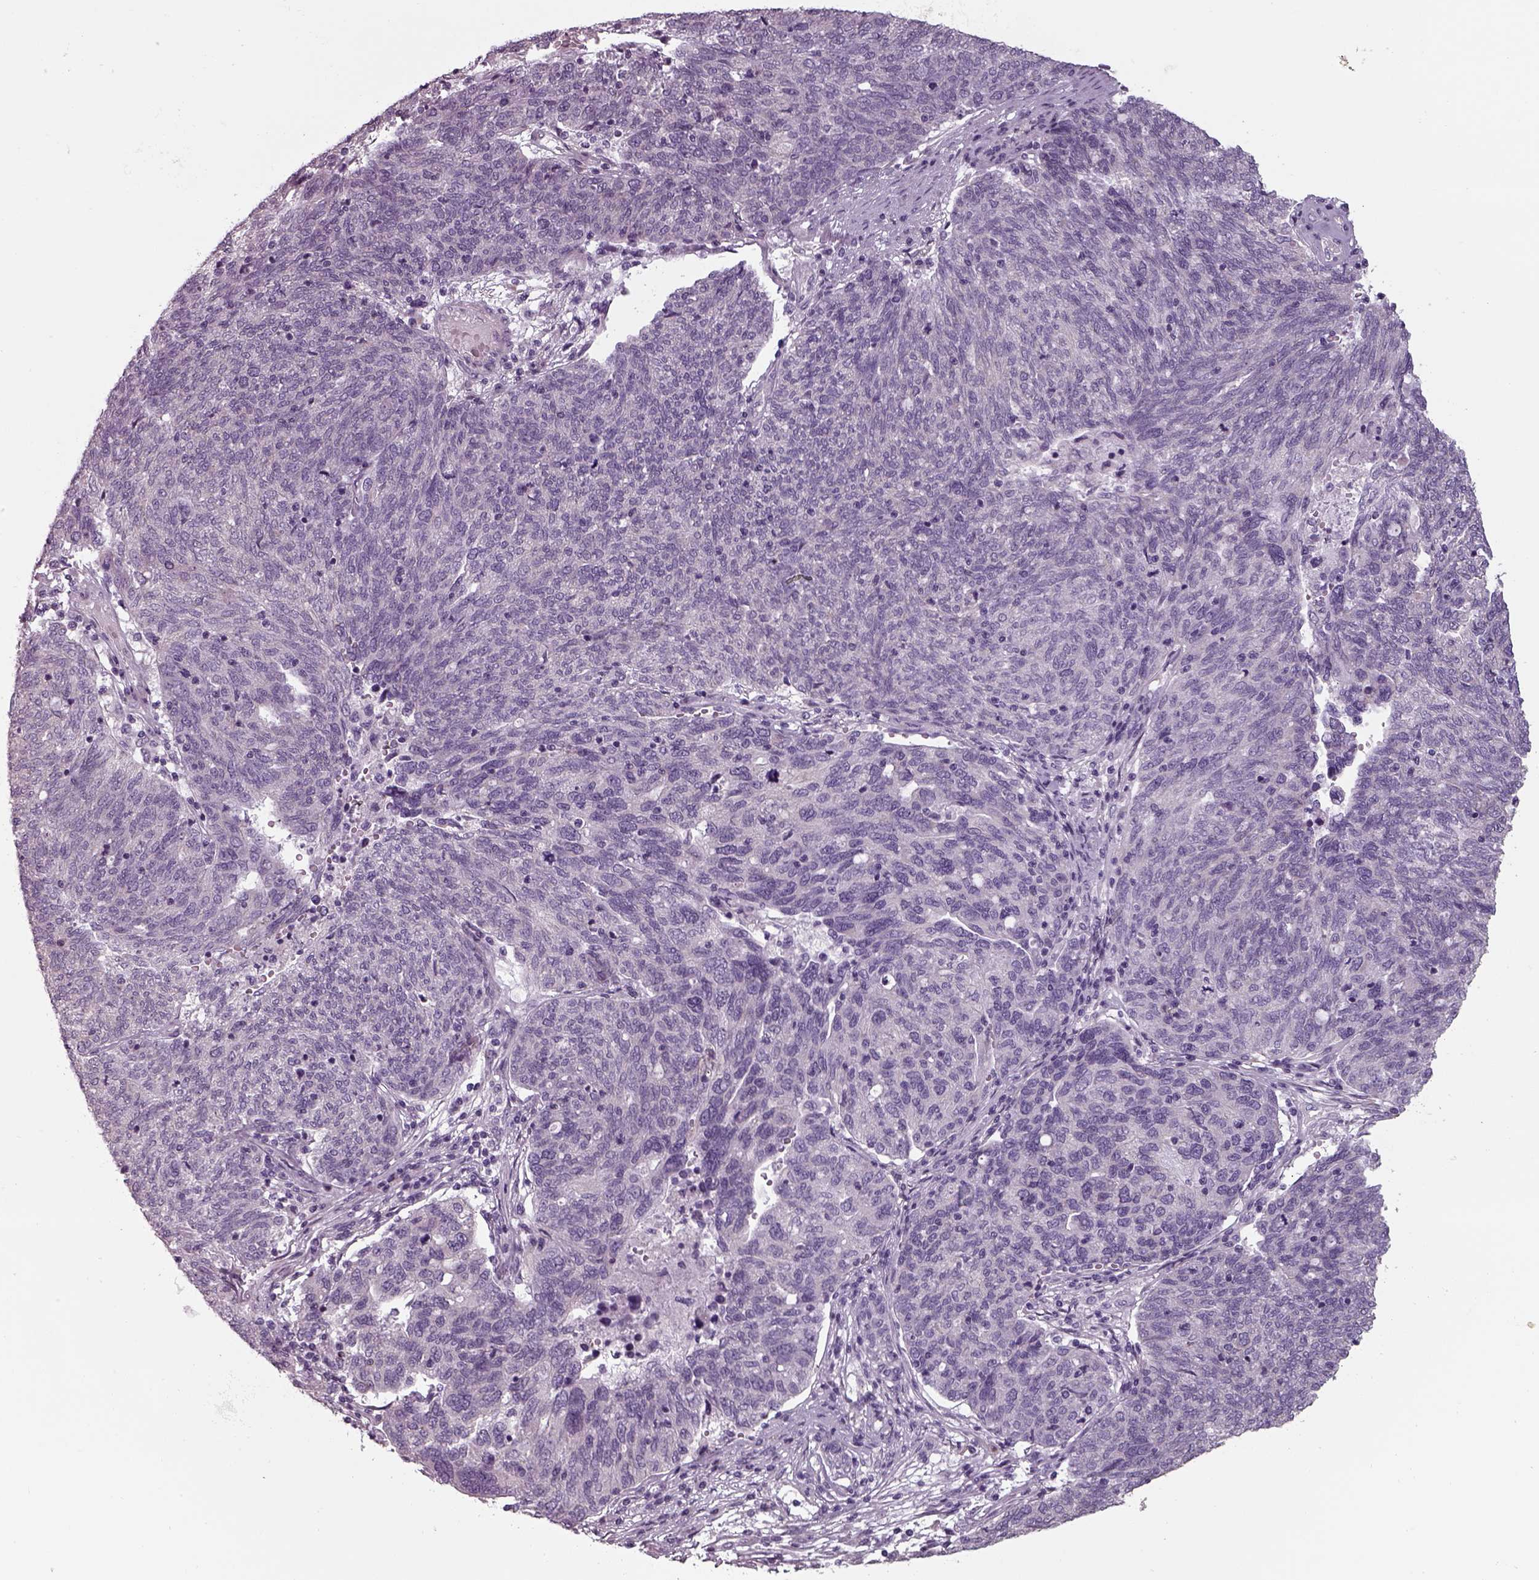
{"staining": {"intensity": "negative", "quantity": "none", "location": "none"}, "tissue": "ovarian cancer", "cell_type": "Tumor cells", "image_type": "cancer", "snomed": [{"axis": "morphology", "description": "Carcinoma, endometroid"}, {"axis": "topography", "description": "Ovary"}], "caption": "This is an IHC photomicrograph of human endometroid carcinoma (ovarian). There is no expression in tumor cells.", "gene": "SEPTIN14", "patient": {"sex": "female", "age": 58}}